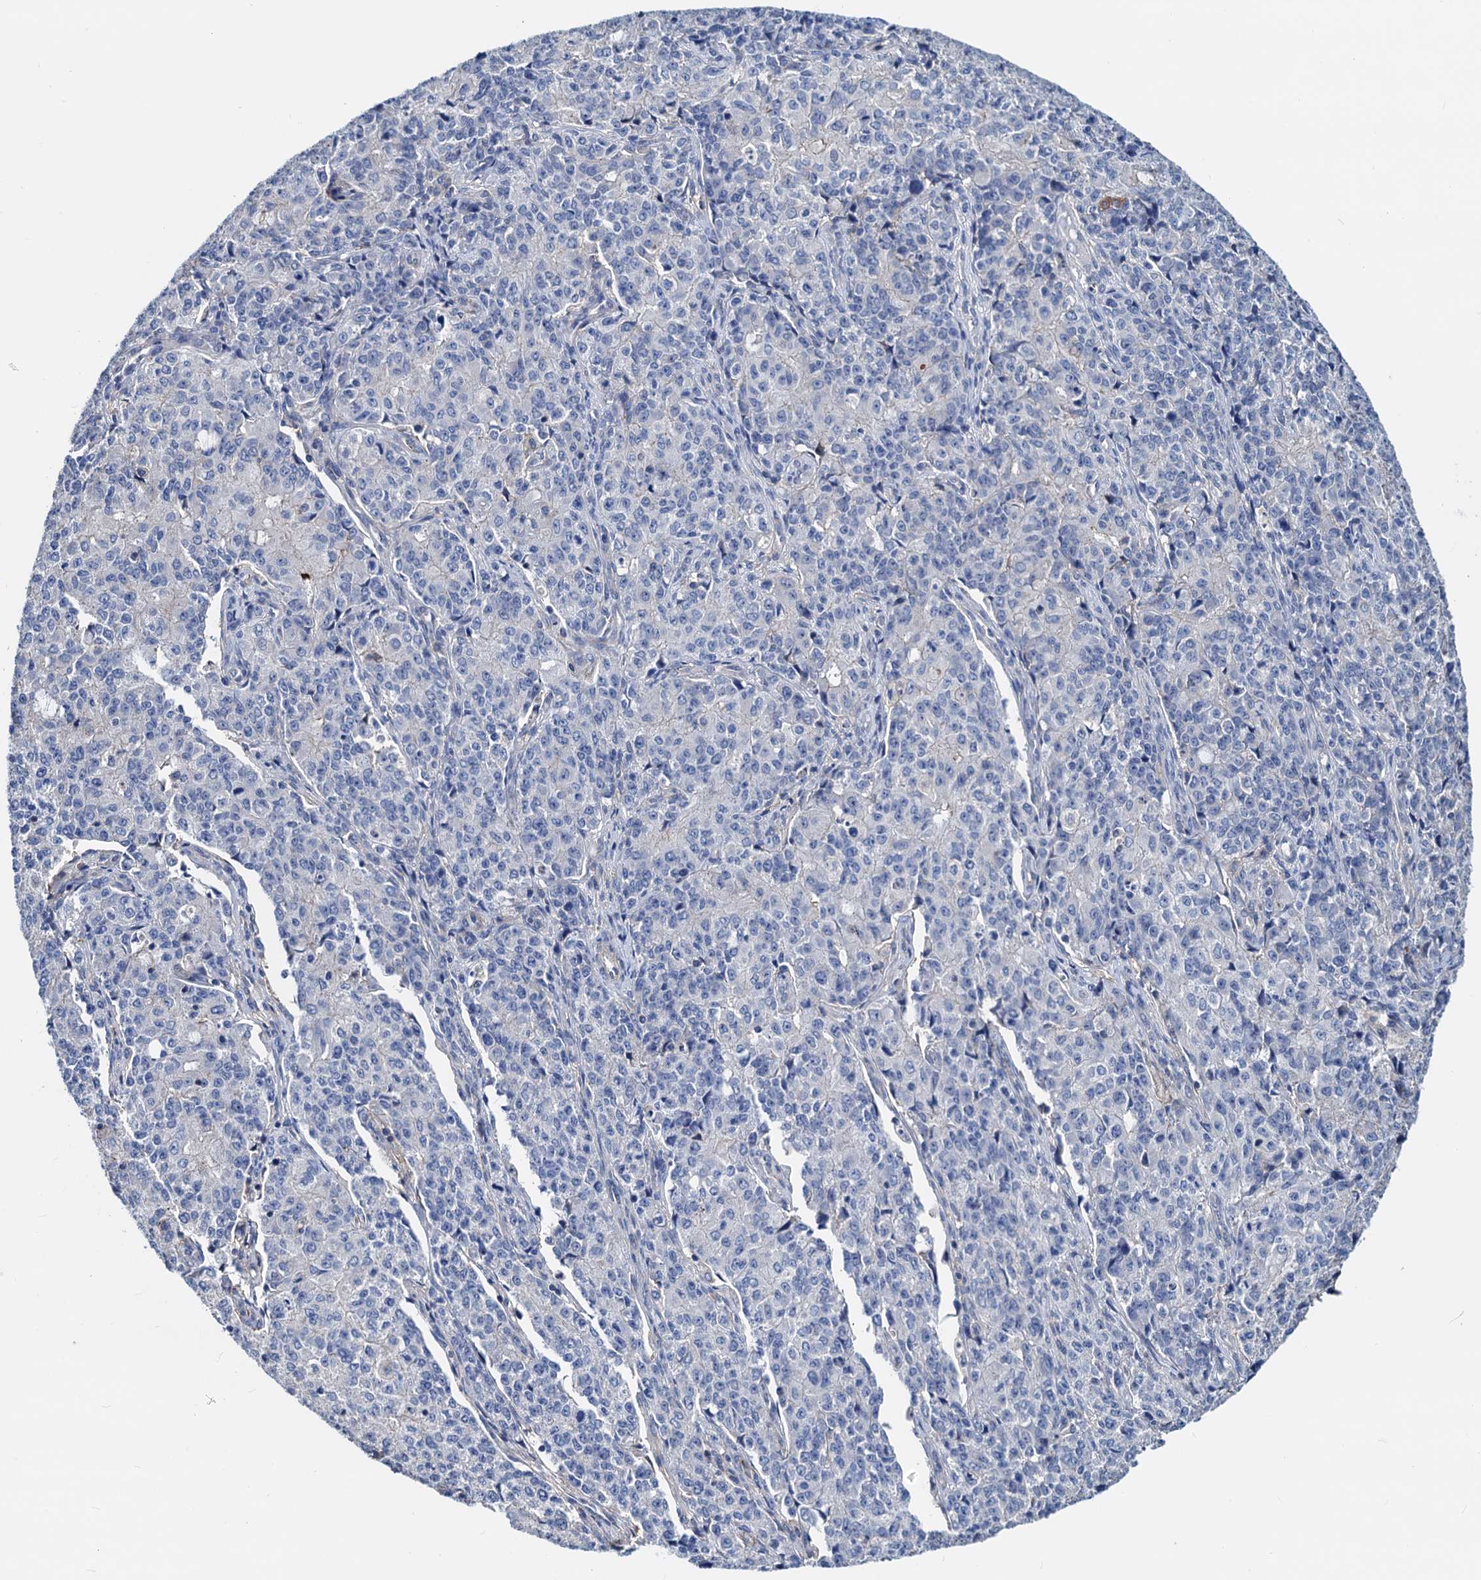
{"staining": {"intensity": "negative", "quantity": "none", "location": "none"}, "tissue": "endometrial cancer", "cell_type": "Tumor cells", "image_type": "cancer", "snomed": [{"axis": "morphology", "description": "Adenocarcinoma, NOS"}, {"axis": "topography", "description": "Endometrium"}], "caption": "This is a photomicrograph of immunohistochemistry (IHC) staining of adenocarcinoma (endometrial), which shows no staining in tumor cells.", "gene": "GCOM1", "patient": {"sex": "female", "age": 50}}